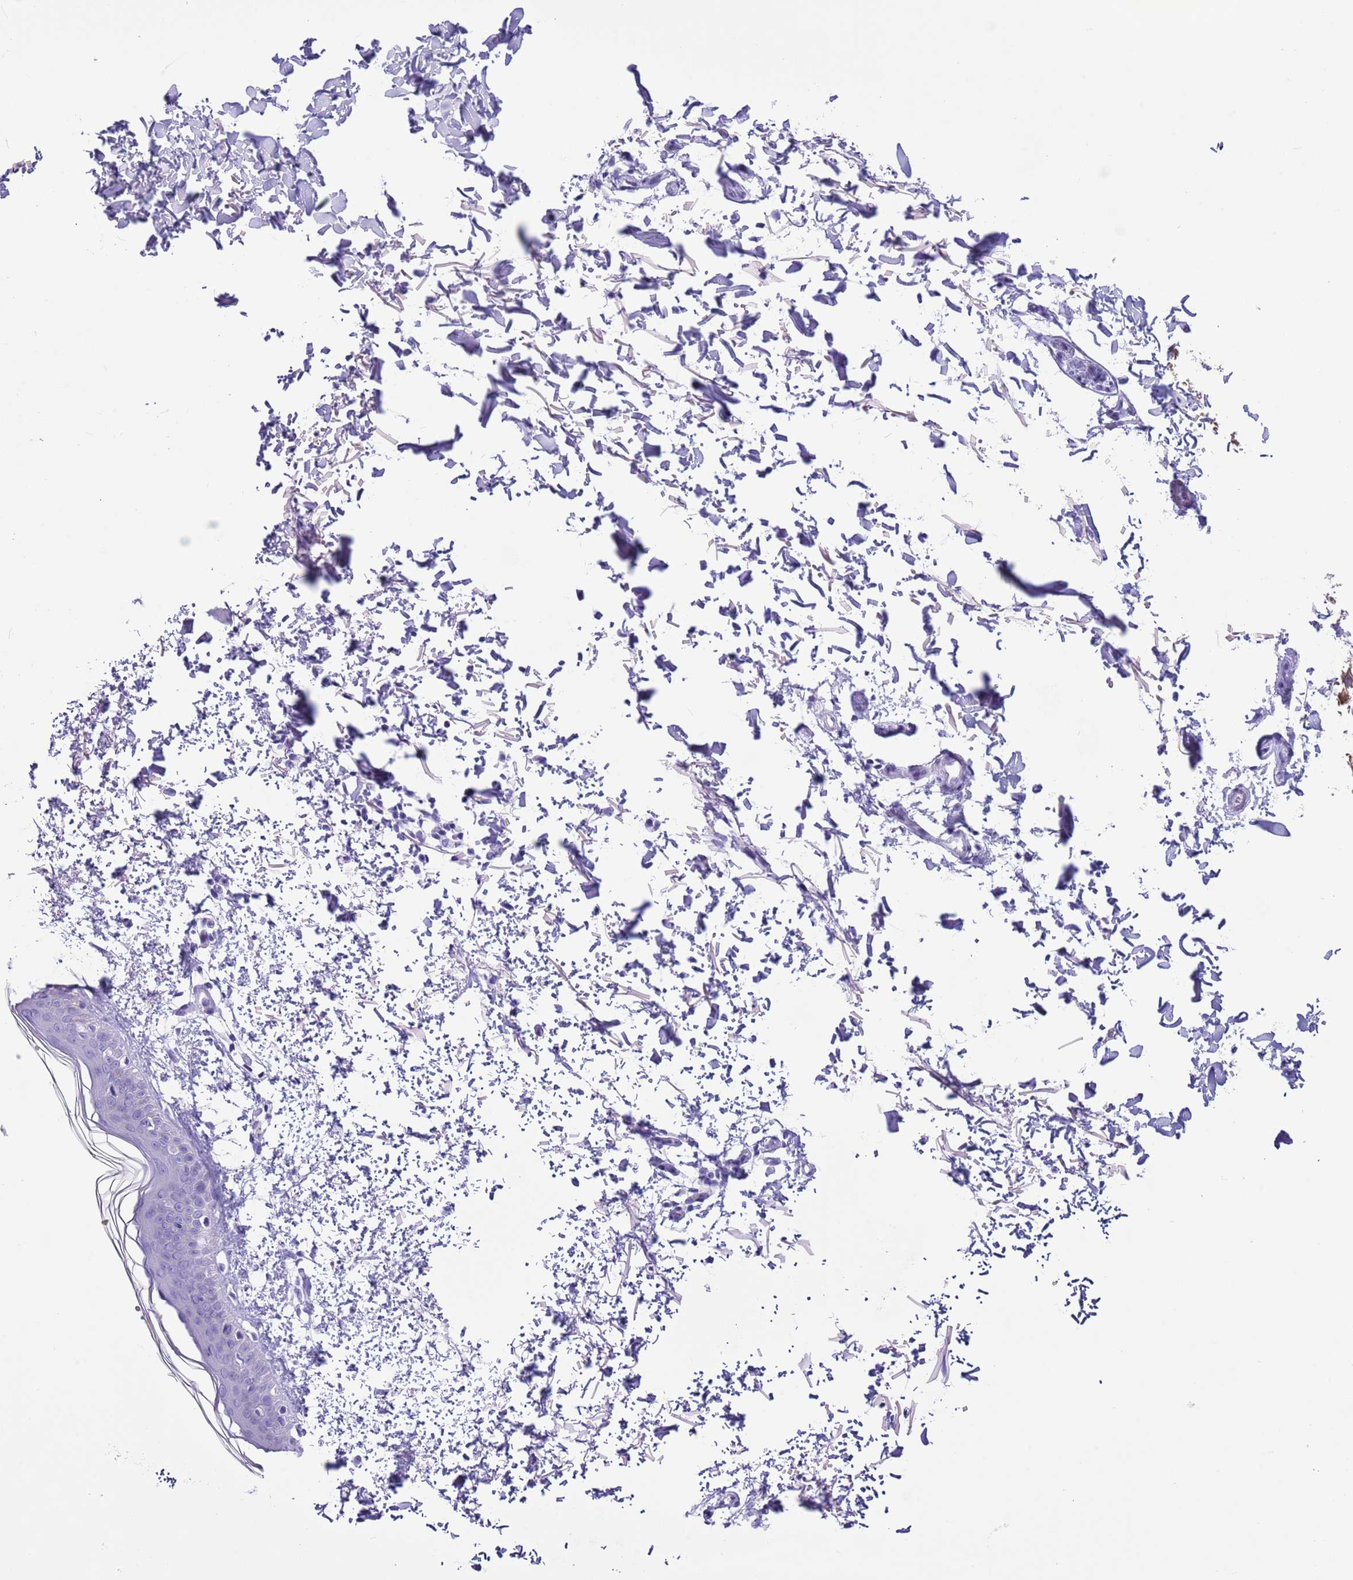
{"staining": {"intensity": "negative", "quantity": "none", "location": "none"}, "tissue": "skin", "cell_type": "Fibroblasts", "image_type": "normal", "snomed": [{"axis": "morphology", "description": "Normal tissue, NOS"}, {"axis": "topography", "description": "Skin"}], "caption": "High magnification brightfield microscopy of benign skin stained with DAB (3,3'-diaminobenzidine) (brown) and counterstained with hematoxylin (blue): fibroblasts show no significant staining. (Brightfield microscopy of DAB (3,3'-diaminobenzidine) immunohistochemistry at high magnification).", "gene": "TMEM185A", "patient": {"sex": "male", "age": 66}}